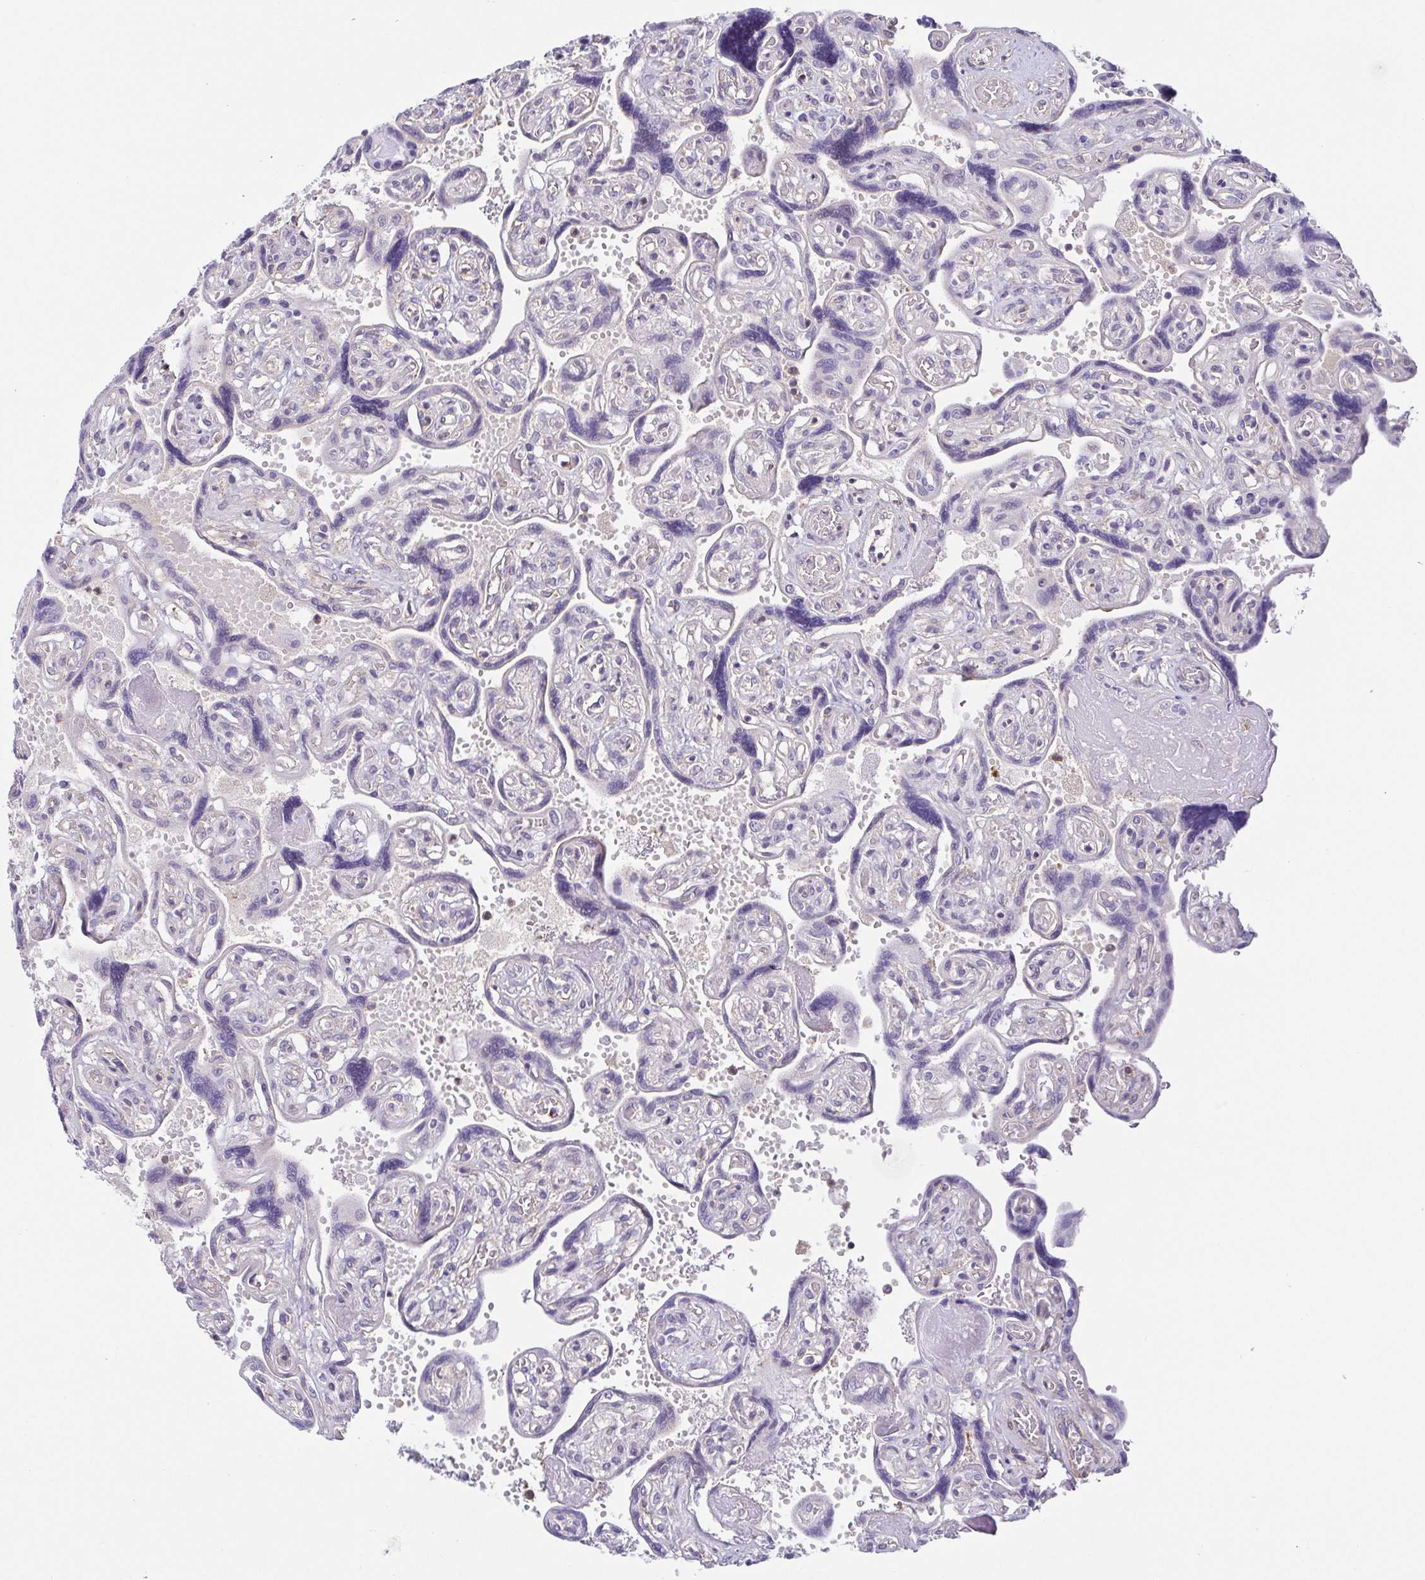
{"staining": {"intensity": "weak", "quantity": "<25%", "location": "cytoplasmic/membranous"}, "tissue": "placenta", "cell_type": "Decidual cells", "image_type": "normal", "snomed": [{"axis": "morphology", "description": "Normal tissue, NOS"}, {"axis": "topography", "description": "Placenta"}], "caption": "The immunohistochemistry micrograph has no significant positivity in decidual cells of placenta.", "gene": "PREPL", "patient": {"sex": "female", "age": 32}}